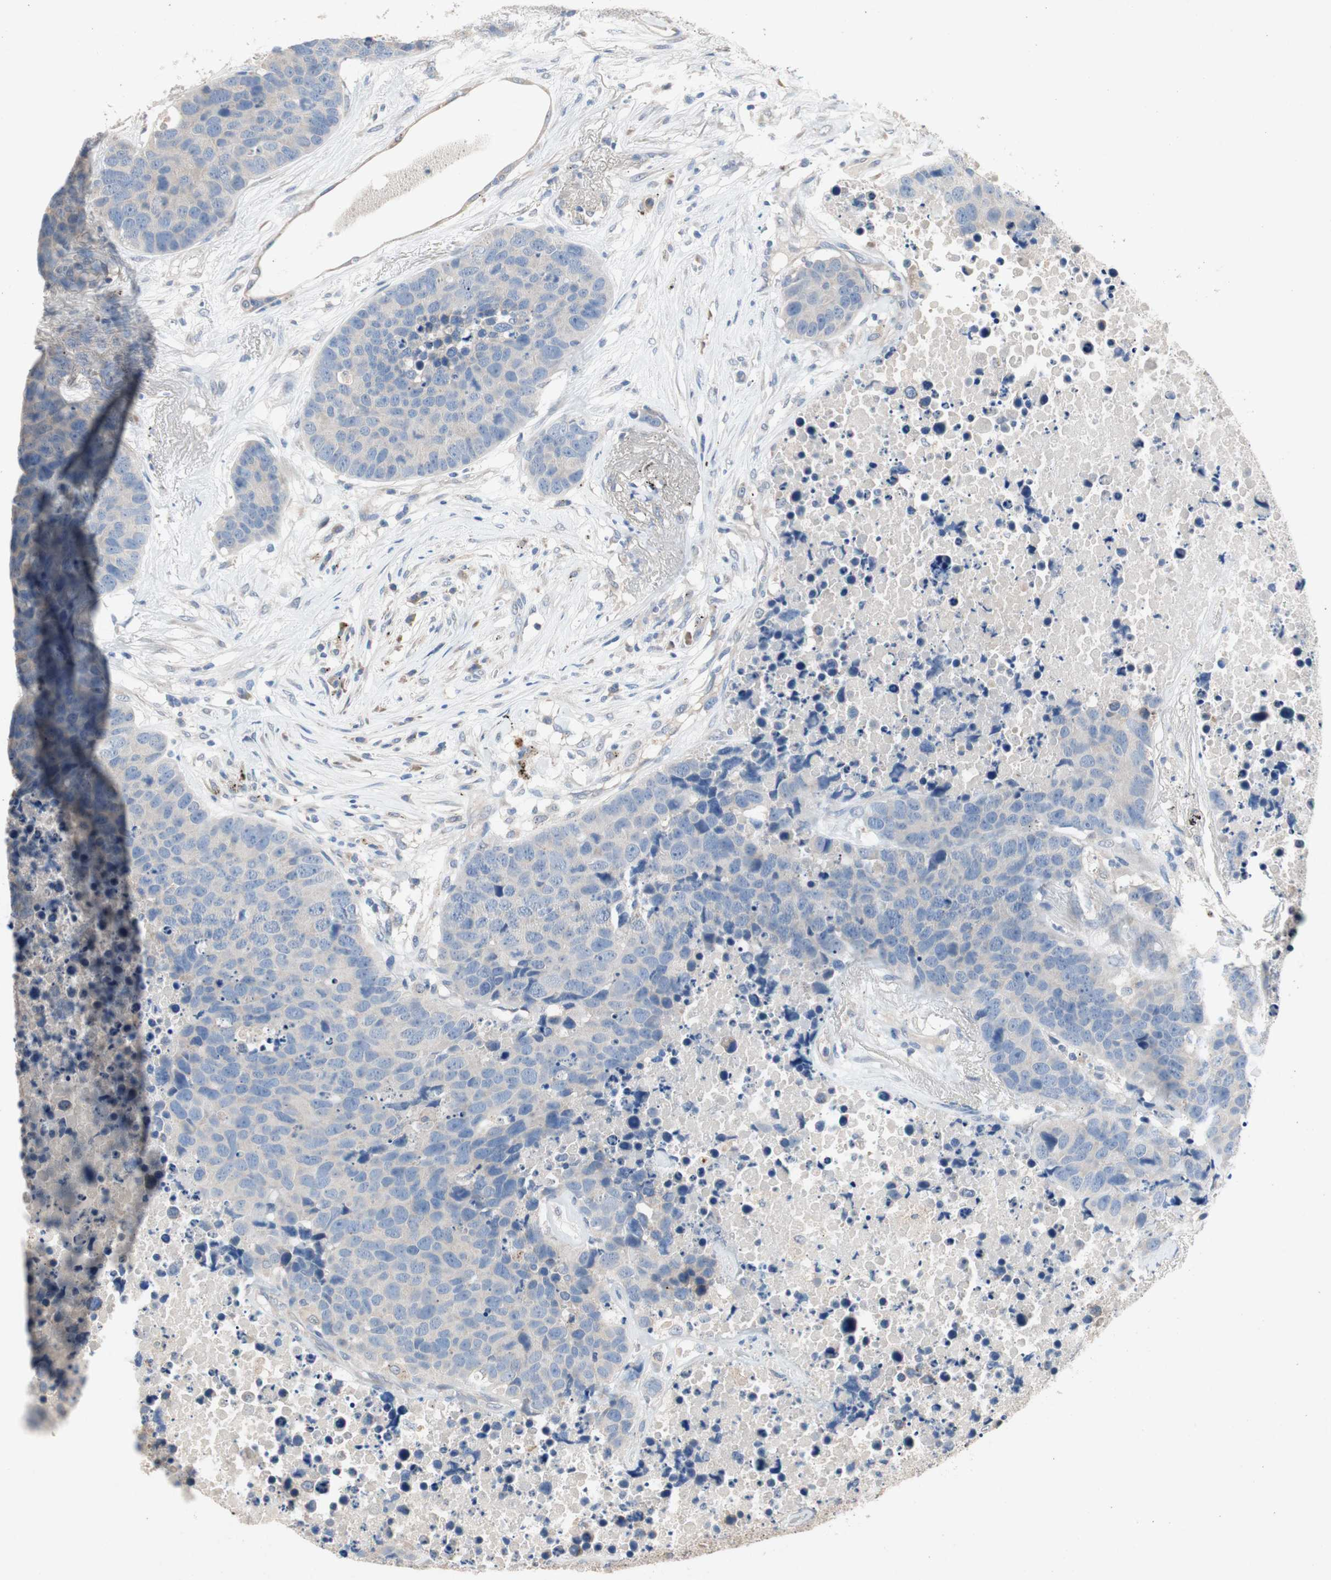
{"staining": {"intensity": "weak", "quantity": "<25%", "location": "cytoplasmic/membranous"}, "tissue": "carcinoid", "cell_type": "Tumor cells", "image_type": "cancer", "snomed": [{"axis": "morphology", "description": "Carcinoid, malignant, NOS"}, {"axis": "topography", "description": "Lung"}], "caption": "The photomicrograph displays no significant staining in tumor cells of carcinoid. (DAB immunohistochemistry, high magnification).", "gene": "NCLN", "patient": {"sex": "male", "age": 60}}